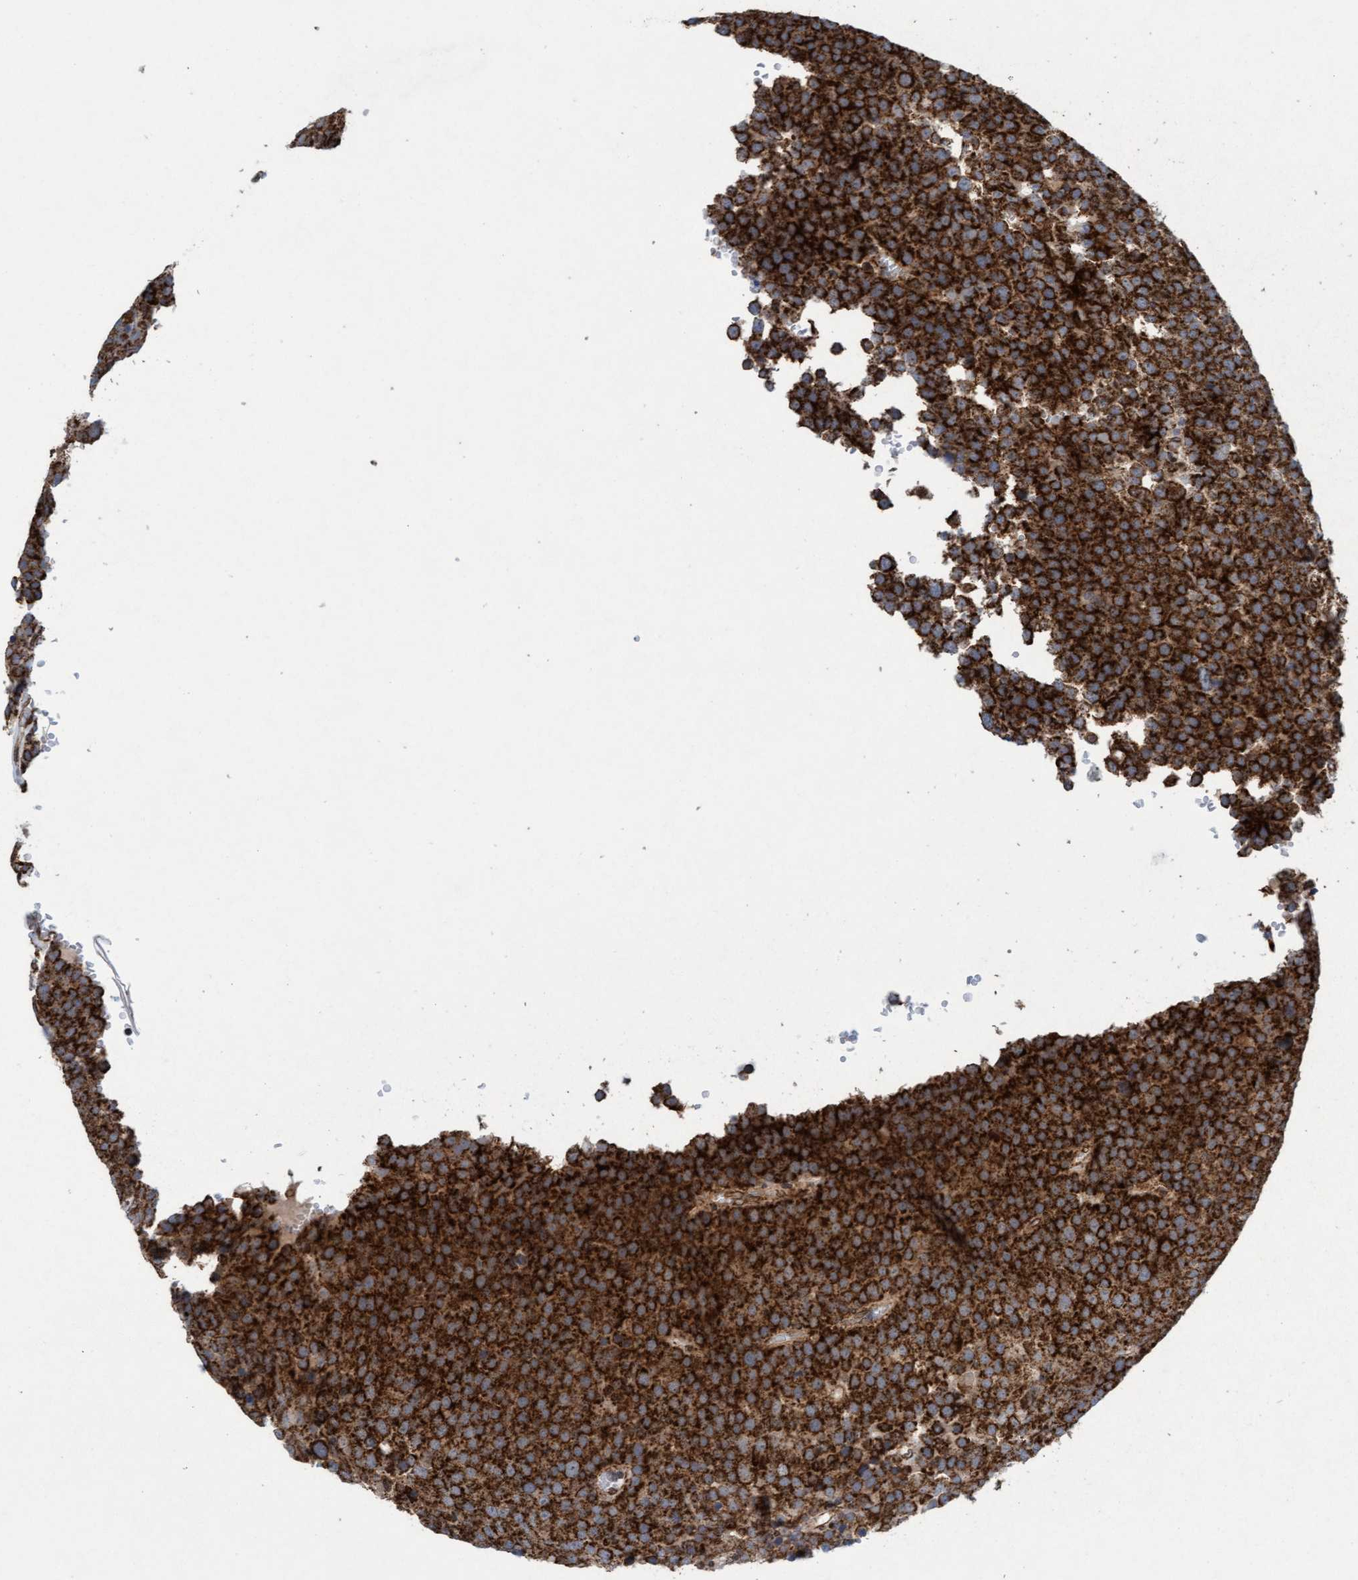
{"staining": {"intensity": "strong", "quantity": ">75%", "location": "cytoplasmic/membranous"}, "tissue": "testis cancer", "cell_type": "Tumor cells", "image_type": "cancer", "snomed": [{"axis": "morphology", "description": "Seminoma, NOS"}, {"axis": "topography", "description": "Testis"}], "caption": "The image demonstrates staining of testis cancer (seminoma), revealing strong cytoplasmic/membranous protein positivity (brown color) within tumor cells.", "gene": "MRPS23", "patient": {"sex": "male", "age": 71}}